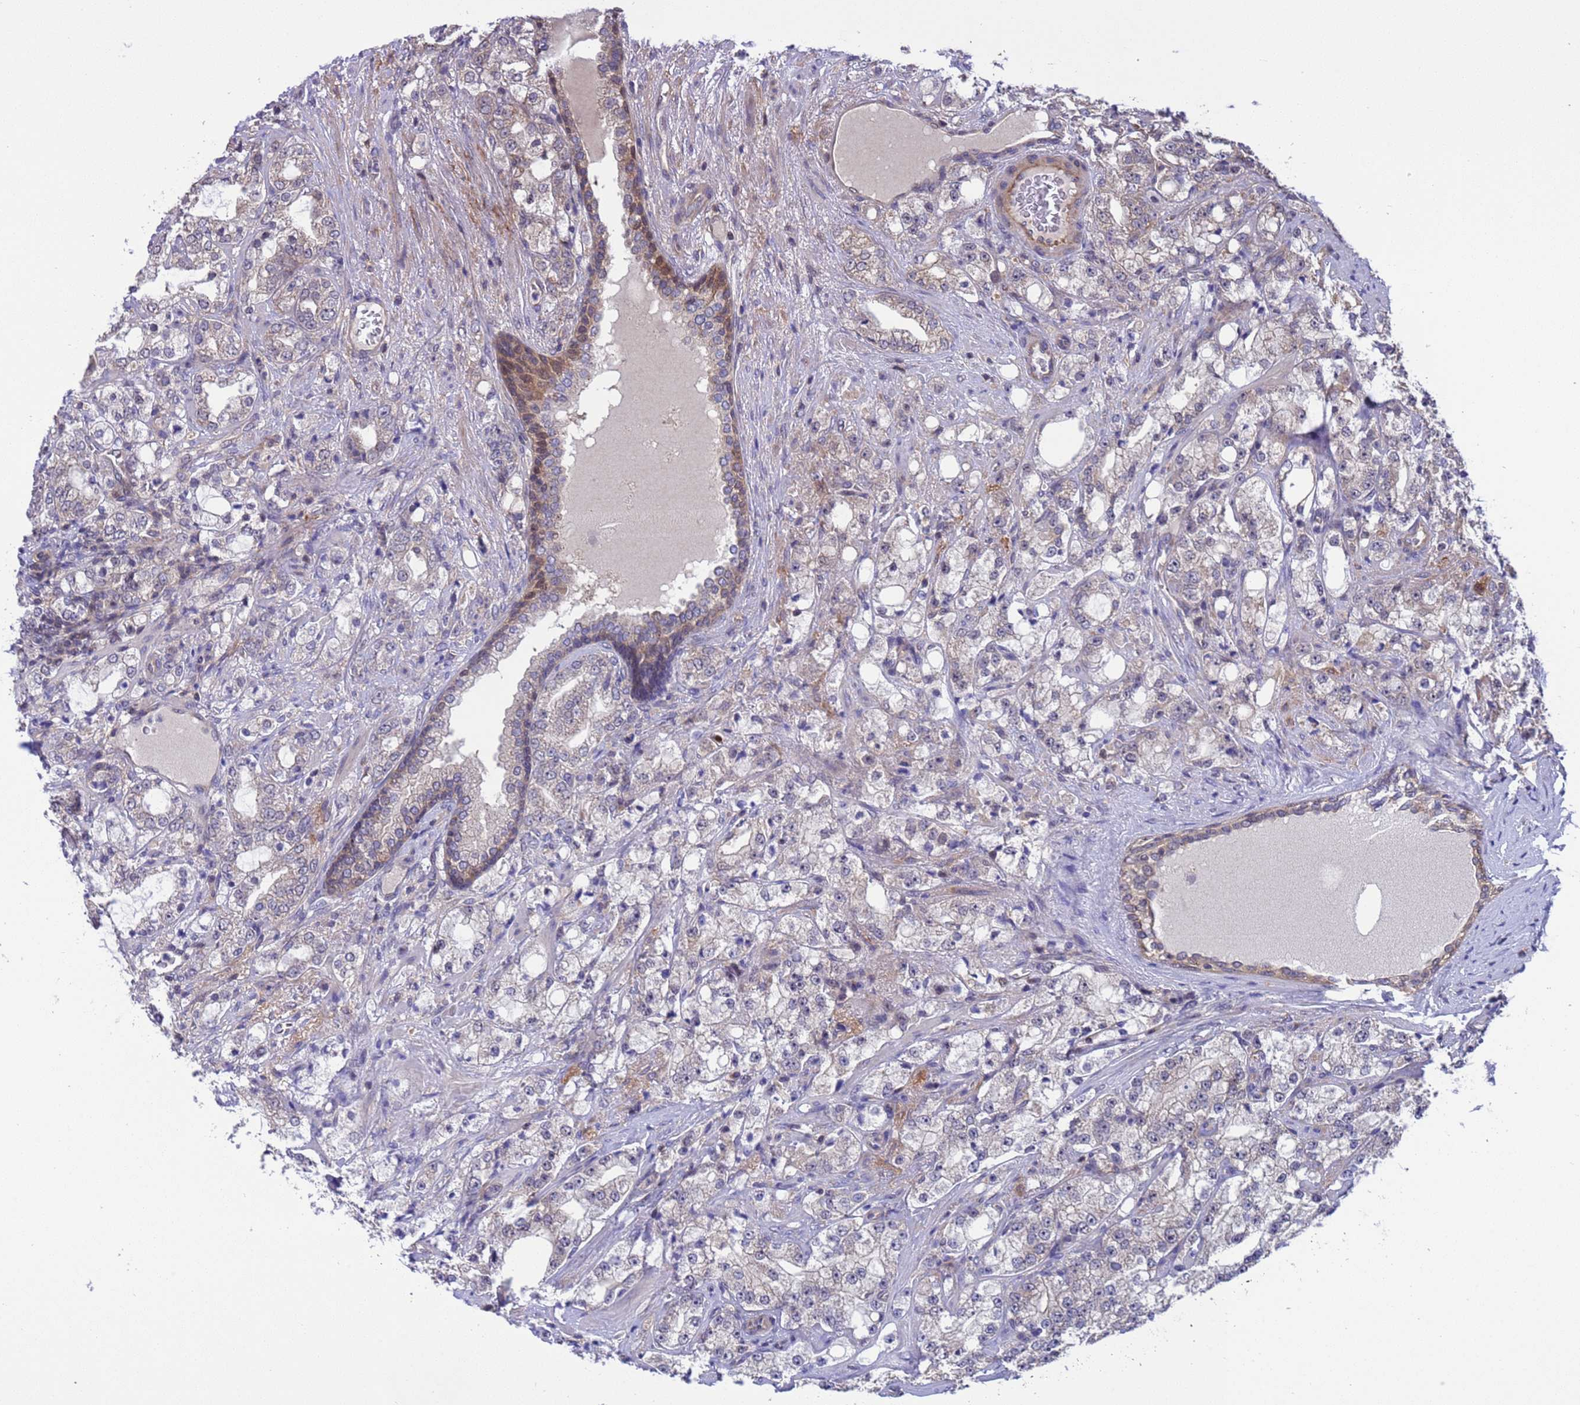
{"staining": {"intensity": "negative", "quantity": "none", "location": "none"}, "tissue": "prostate cancer", "cell_type": "Tumor cells", "image_type": "cancer", "snomed": [{"axis": "morphology", "description": "Adenocarcinoma, High grade"}, {"axis": "topography", "description": "Prostate"}], "caption": "Protein analysis of high-grade adenocarcinoma (prostate) shows no significant positivity in tumor cells.", "gene": "GJA10", "patient": {"sex": "male", "age": 64}}